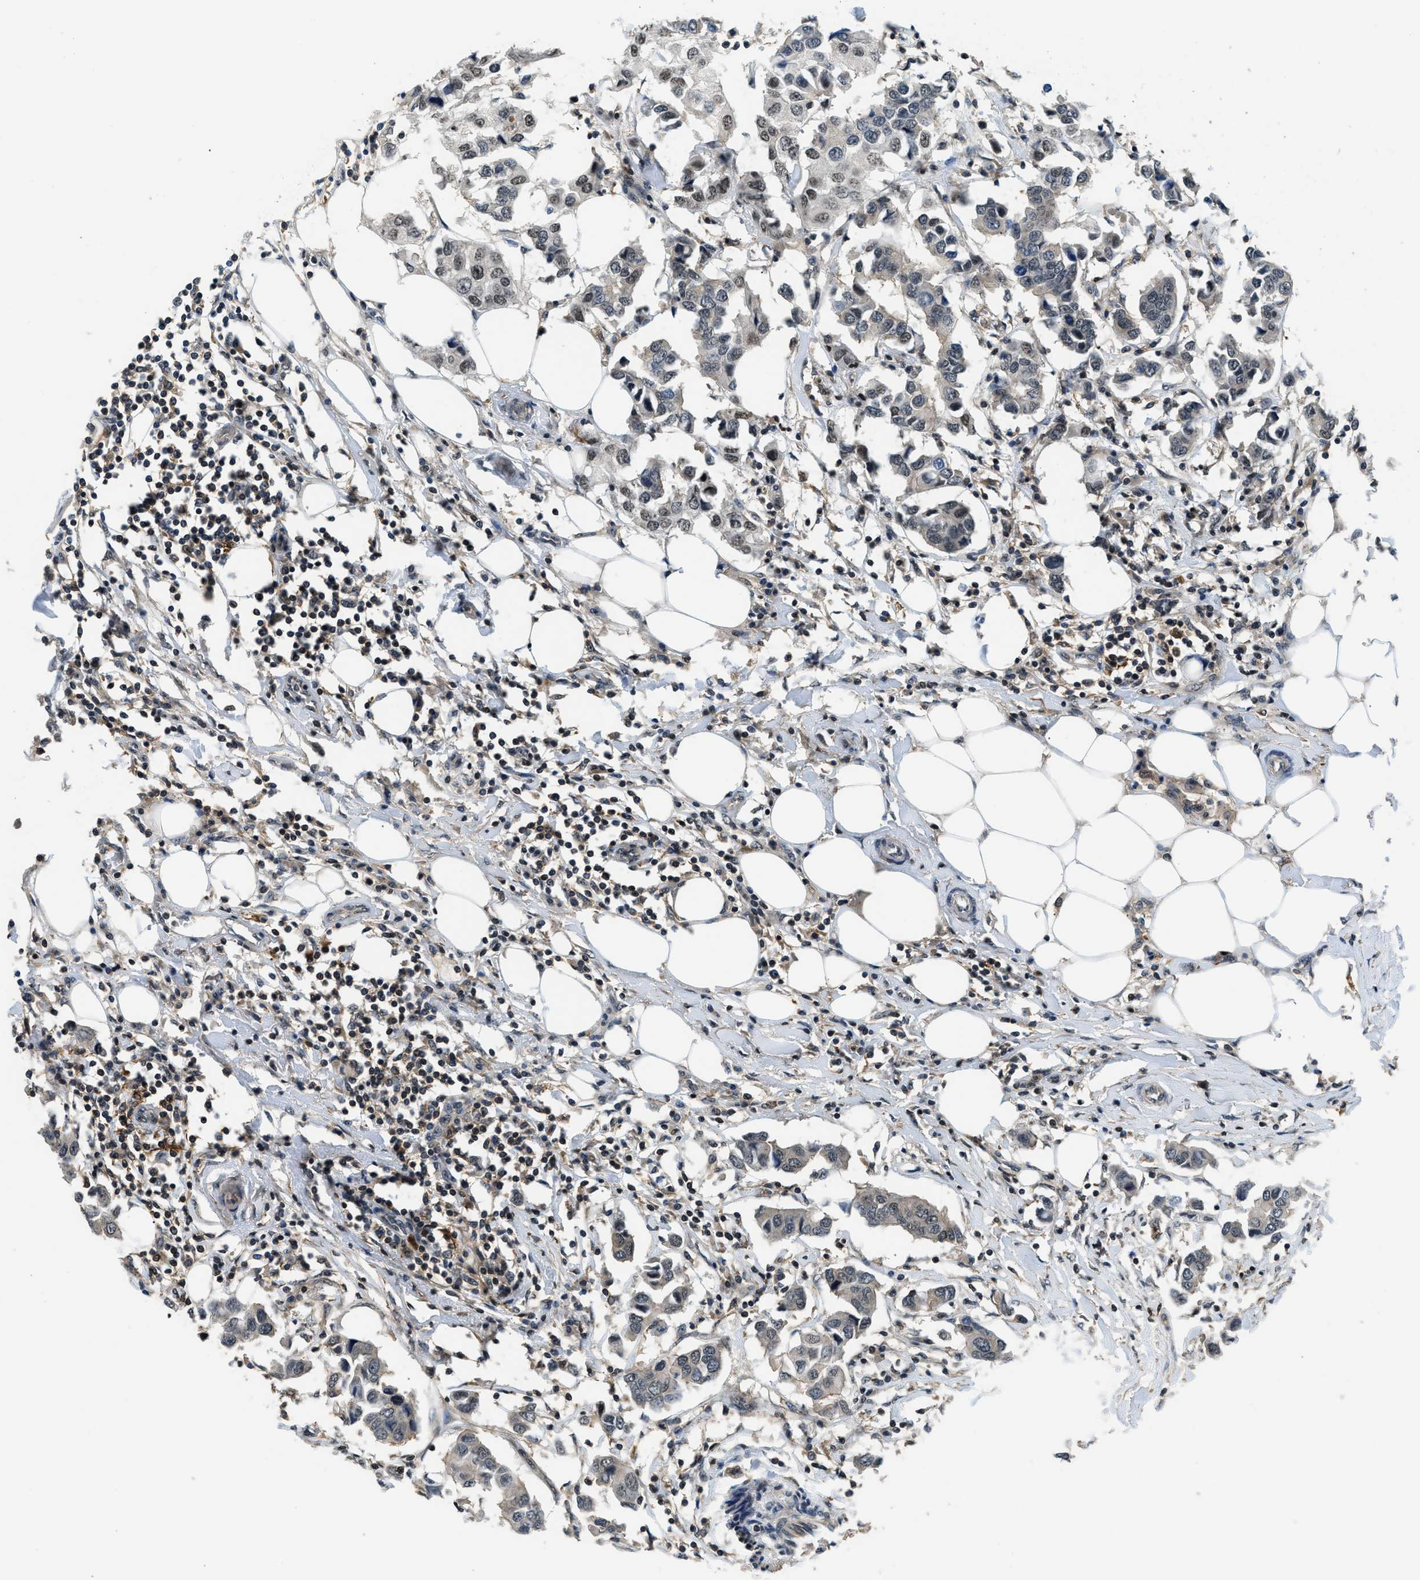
{"staining": {"intensity": "weak", "quantity": "25%-75%", "location": "cytoplasmic/membranous,nuclear"}, "tissue": "breast cancer", "cell_type": "Tumor cells", "image_type": "cancer", "snomed": [{"axis": "morphology", "description": "Duct carcinoma"}, {"axis": "topography", "description": "Breast"}], "caption": "DAB (3,3'-diaminobenzidine) immunohistochemical staining of breast infiltrating ductal carcinoma displays weak cytoplasmic/membranous and nuclear protein expression in approximately 25%-75% of tumor cells.", "gene": "MTMR1", "patient": {"sex": "female", "age": 80}}